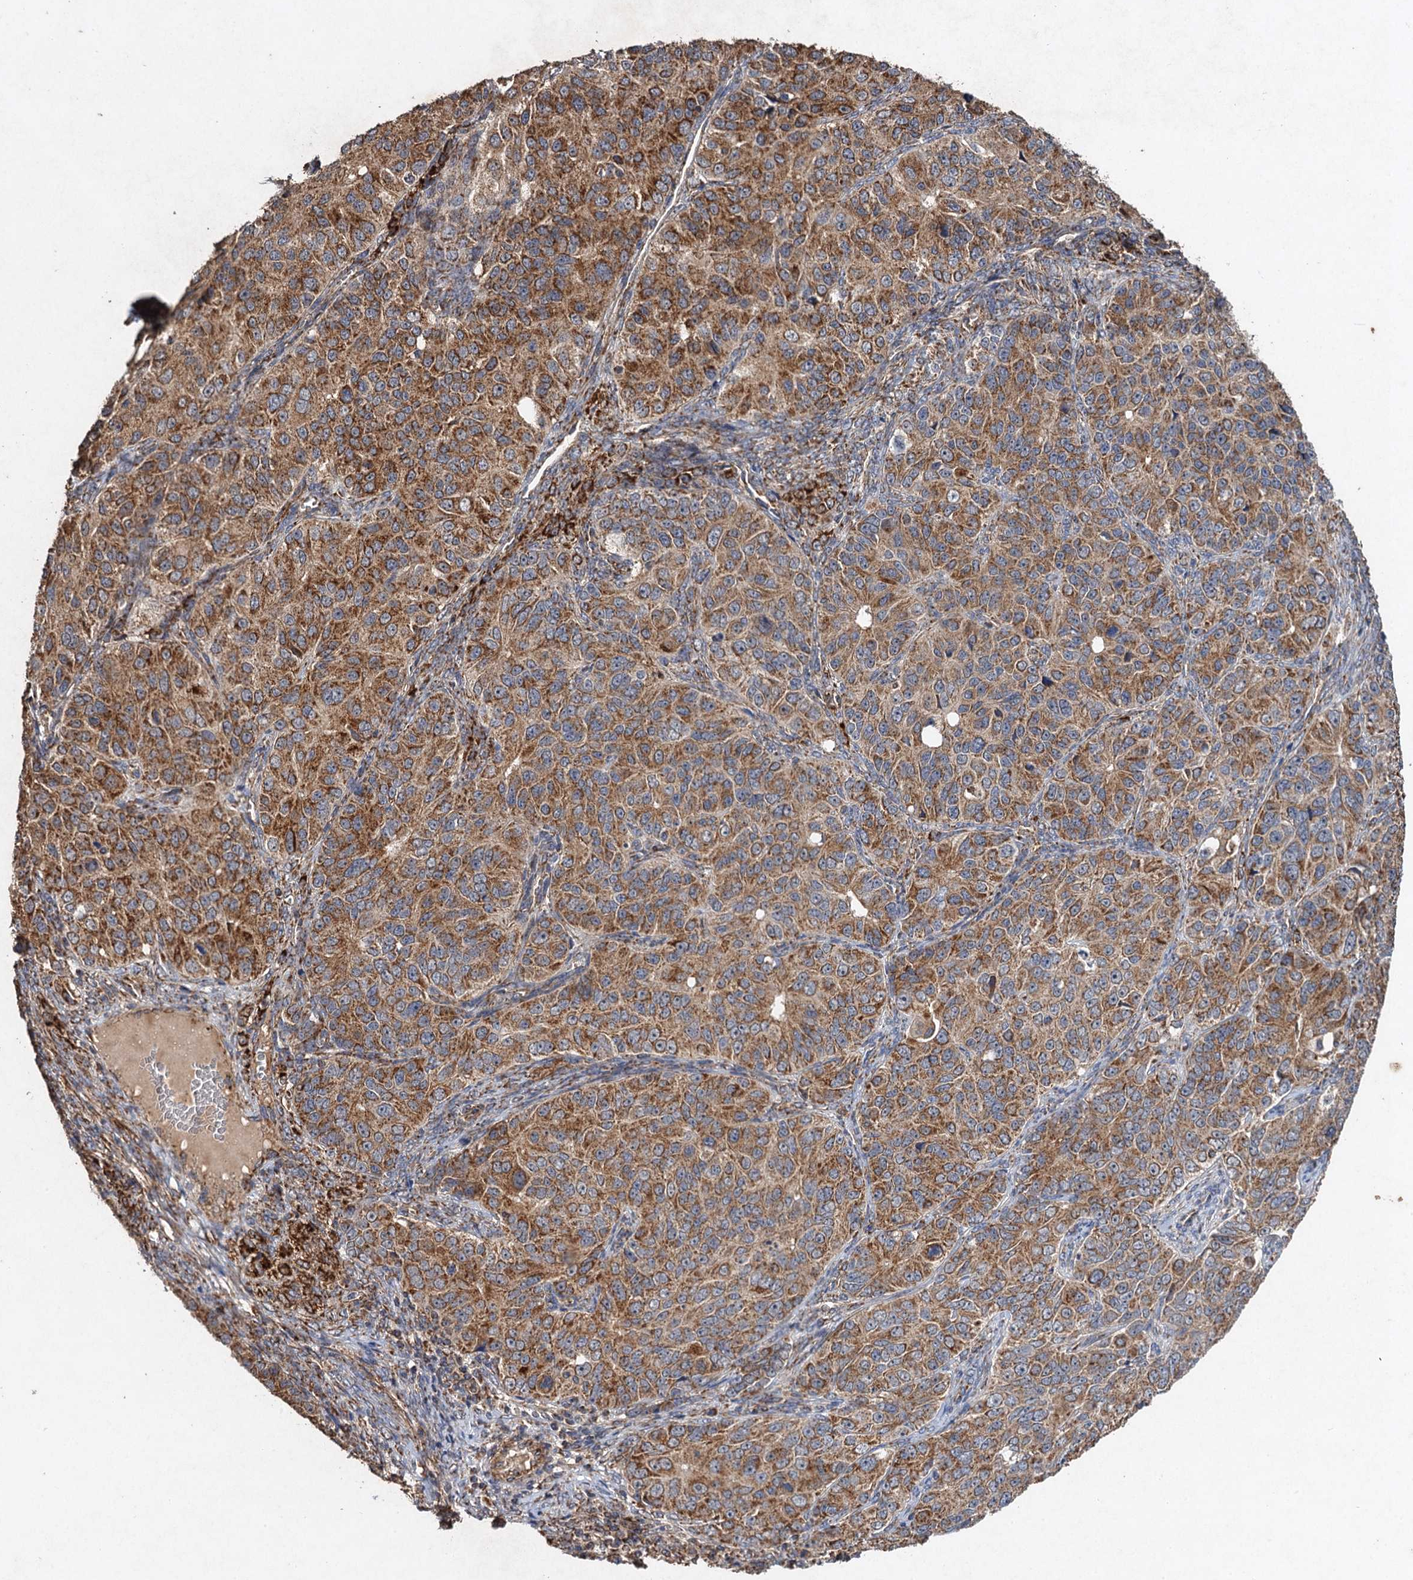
{"staining": {"intensity": "moderate", "quantity": ">75%", "location": "cytoplasmic/membranous"}, "tissue": "ovarian cancer", "cell_type": "Tumor cells", "image_type": "cancer", "snomed": [{"axis": "morphology", "description": "Carcinoma, endometroid"}, {"axis": "topography", "description": "Ovary"}], "caption": "IHC histopathology image of endometroid carcinoma (ovarian) stained for a protein (brown), which shows medium levels of moderate cytoplasmic/membranous positivity in approximately >75% of tumor cells.", "gene": "NDUFA13", "patient": {"sex": "female", "age": 51}}